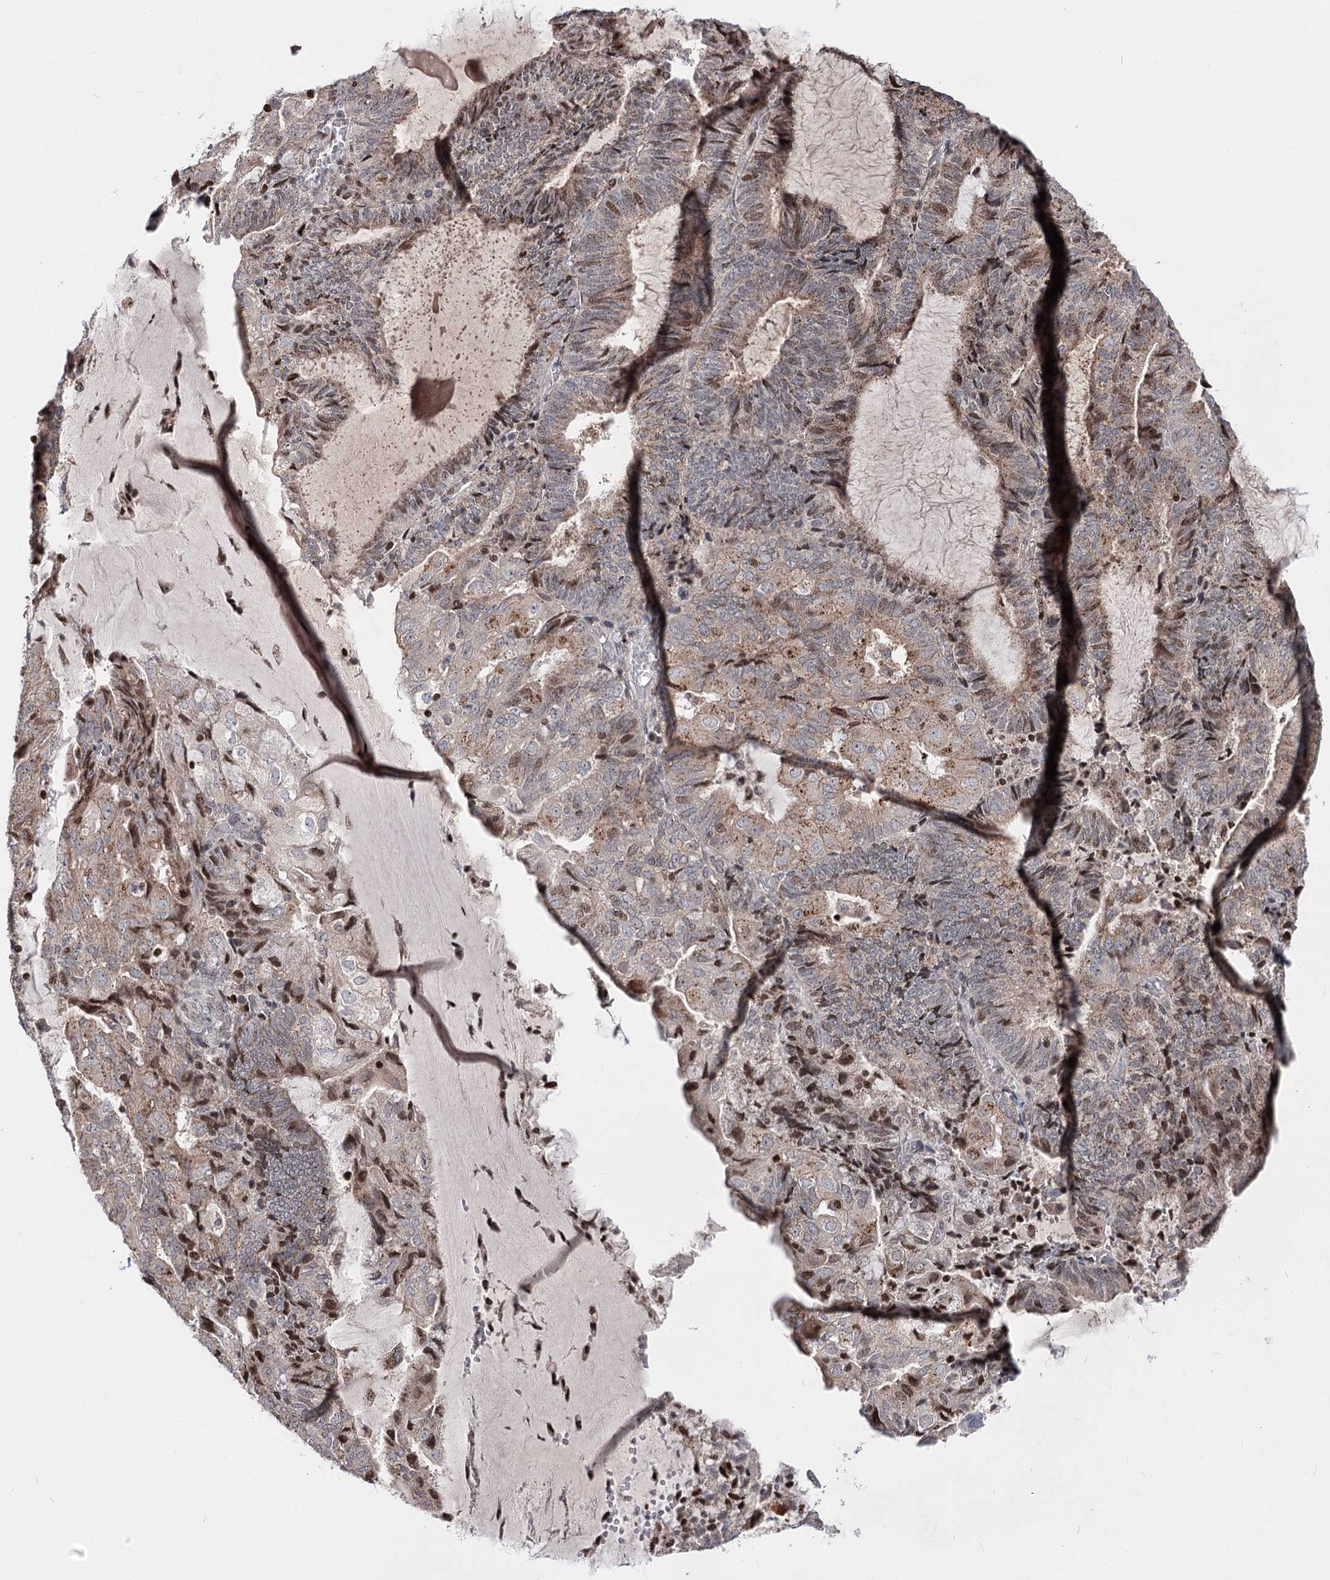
{"staining": {"intensity": "moderate", "quantity": "25%-75%", "location": "cytoplasmic/membranous"}, "tissue": "endometrial cancer", "cell_type": "Tumor cells", "image_type": "cancer", "snomed": [{"axis": "morphology", "description": "Adenocarcinoma, NOS"}, {"axis": "topography", "description": "Endometrium"}], "caption": "Endometrial cancer stained for a protein displays moderate cytoplasmic/membranous positivity in tumor cells. The staining was performed using DAB, with brown indicating positive protein expression. Nuclei are stained blue with hematoxylin.", "gene": "ZFYVE27", "patient": {"sex": "female", "age": 81}}